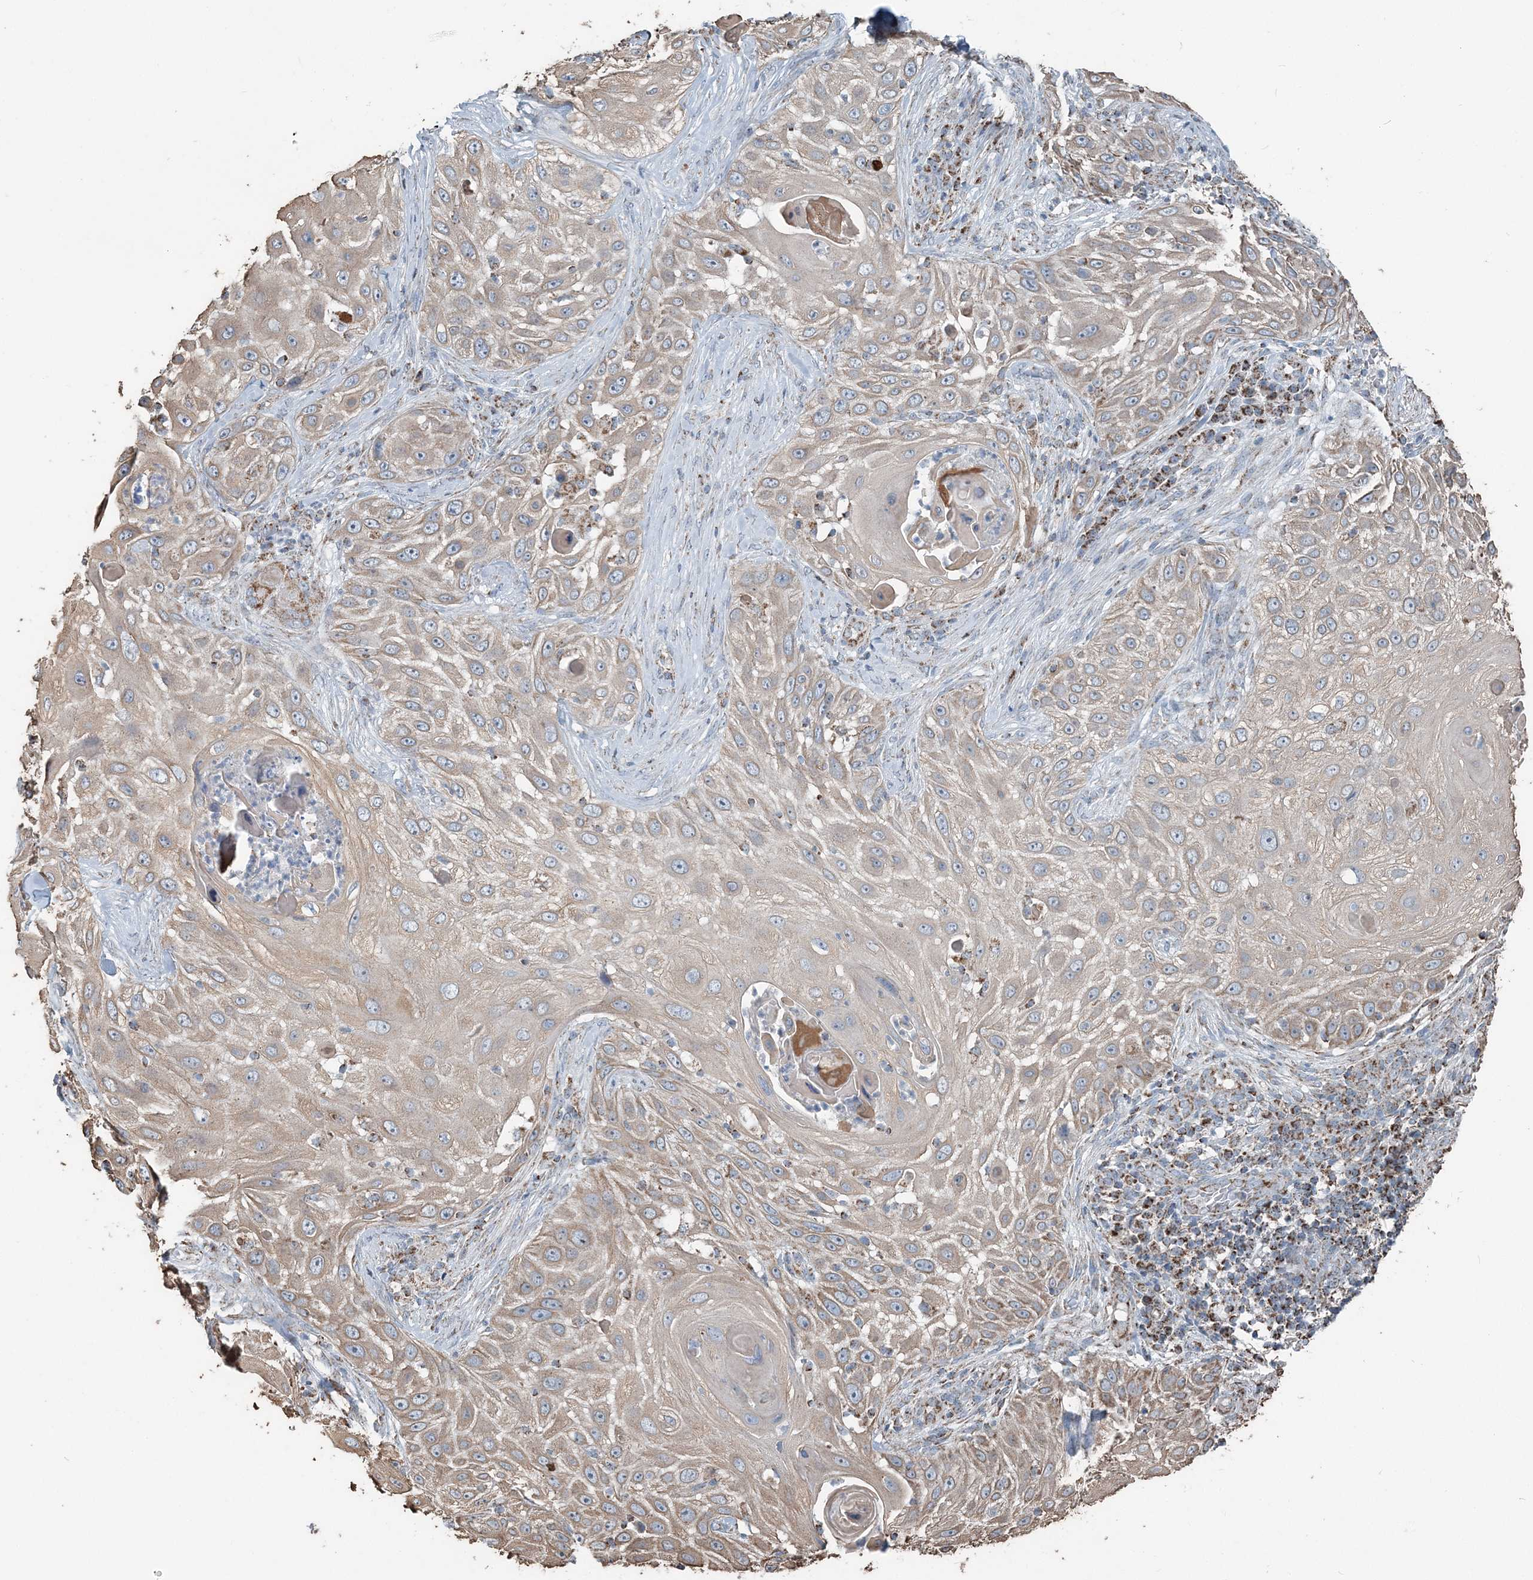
{"staining": {"intensity": "weak", "quantity": ">75%", "location": "cytoplasmic/membranous"}, "tissue": "skin cancer", "cell_type": "Tumor cells", "image_type": "cancer", "snomed": [{"axis": "morphology", "description": "Squamous cell carcinoma, NOS"}, {"axis": "topography", "description": "Skin"}], "caption": "Human skin cancer (squamous cell carcinoma) stained with a protein marker shows weak staining in tumor cells.", "gene": "SUCLG1", "patient": {"sex": "female", "age": 44}}